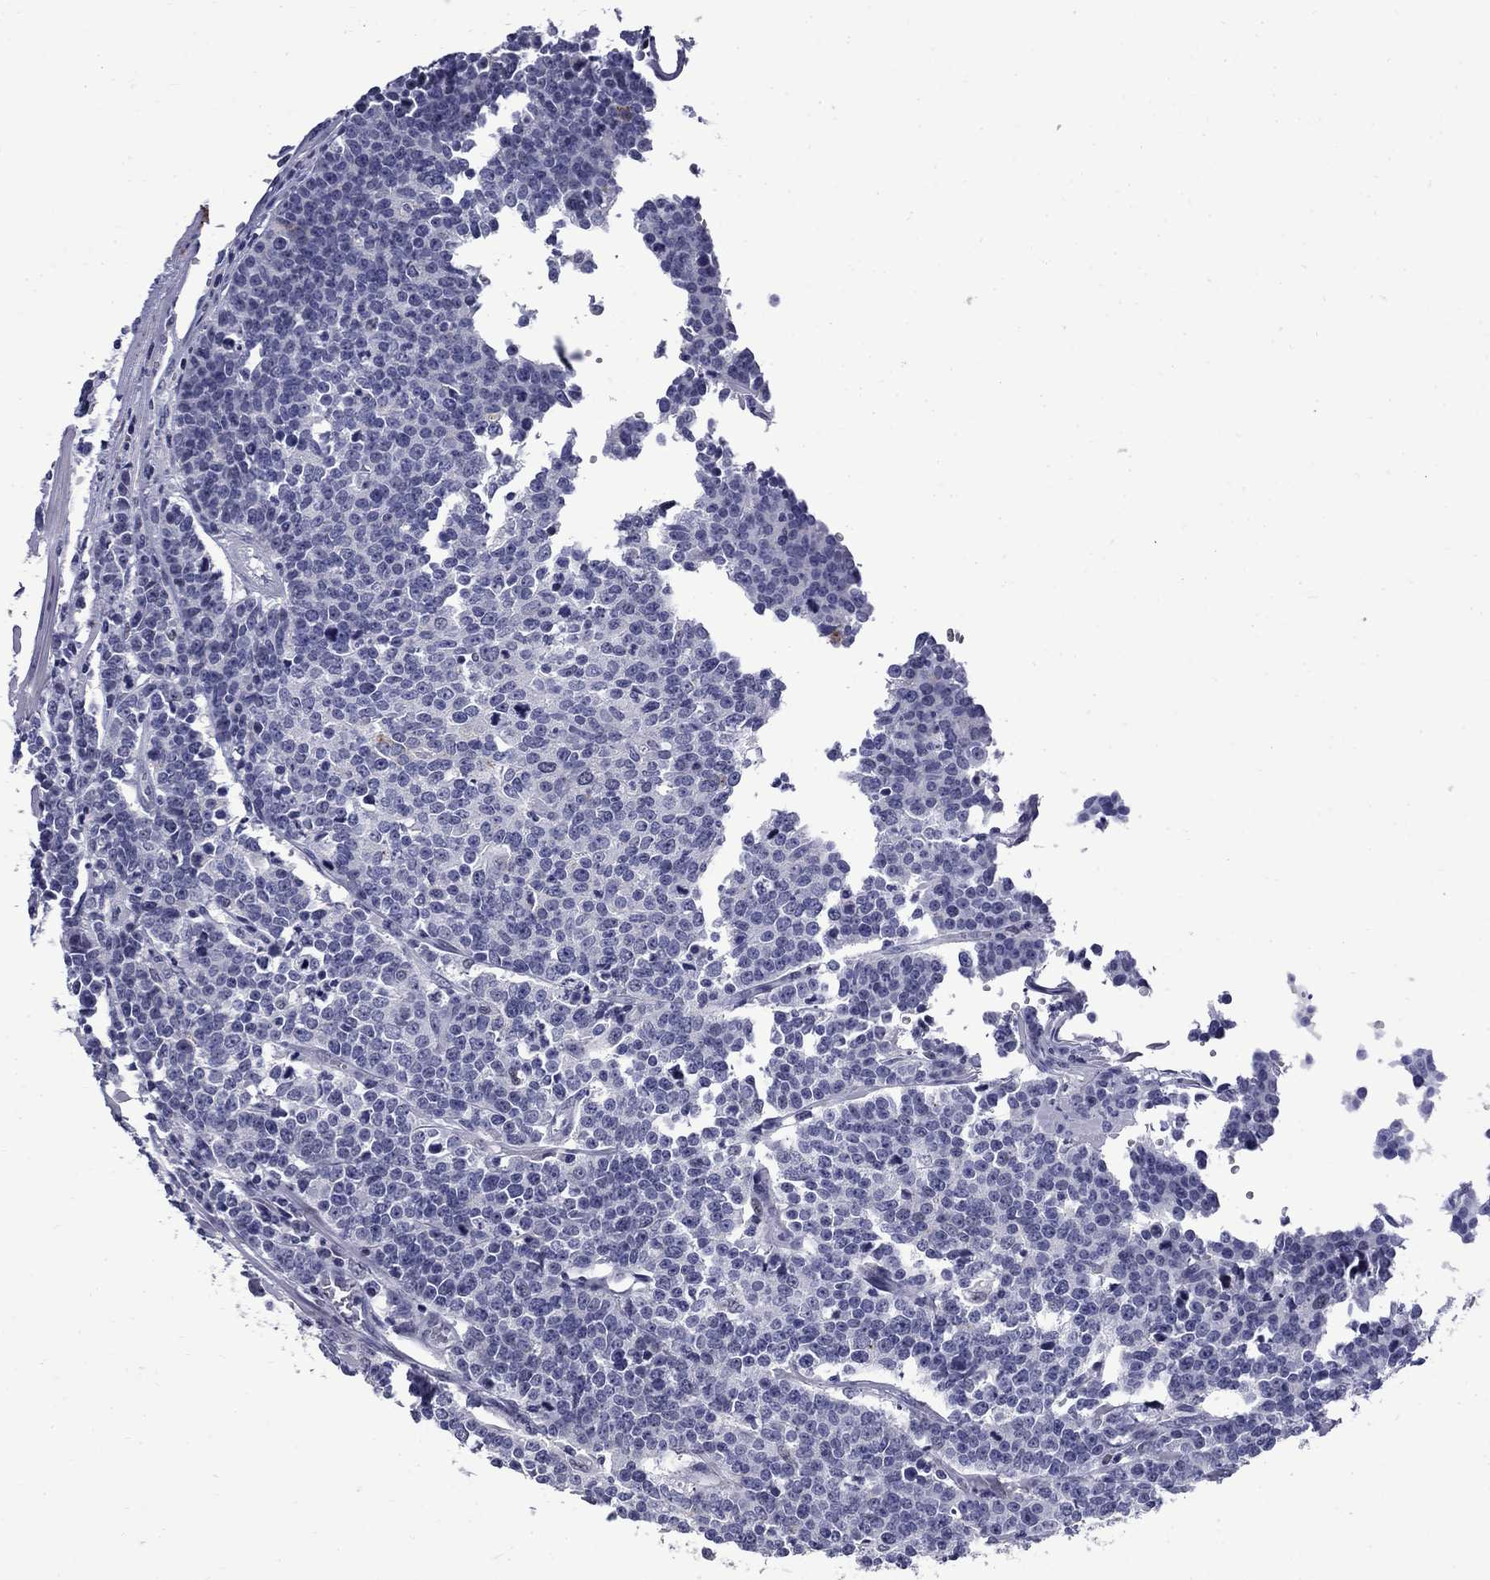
{"staining": {"intensity": "negative", "quantity": "none", "location": "none"}, "tissue": "prostate cancer", "cell_type": "Tumor cells", "image_type": "cancer", "snomed": [{"axis": "morphology", "description": "Adenocarcinoma, NOS"}, {"axis": "topography", "description": "Prostate"}], "caption": "Tumor cells show no significant protein expression in adenocarcinoma (prostate). (Stains: DAB (3,3'-diaminobenzidine) IHC with hematoxylin counter stain, Microscopy: brightfield microscopy at high magnification).", "gene": "MGARP", "patient": {"sex": "male", "age": 67}}